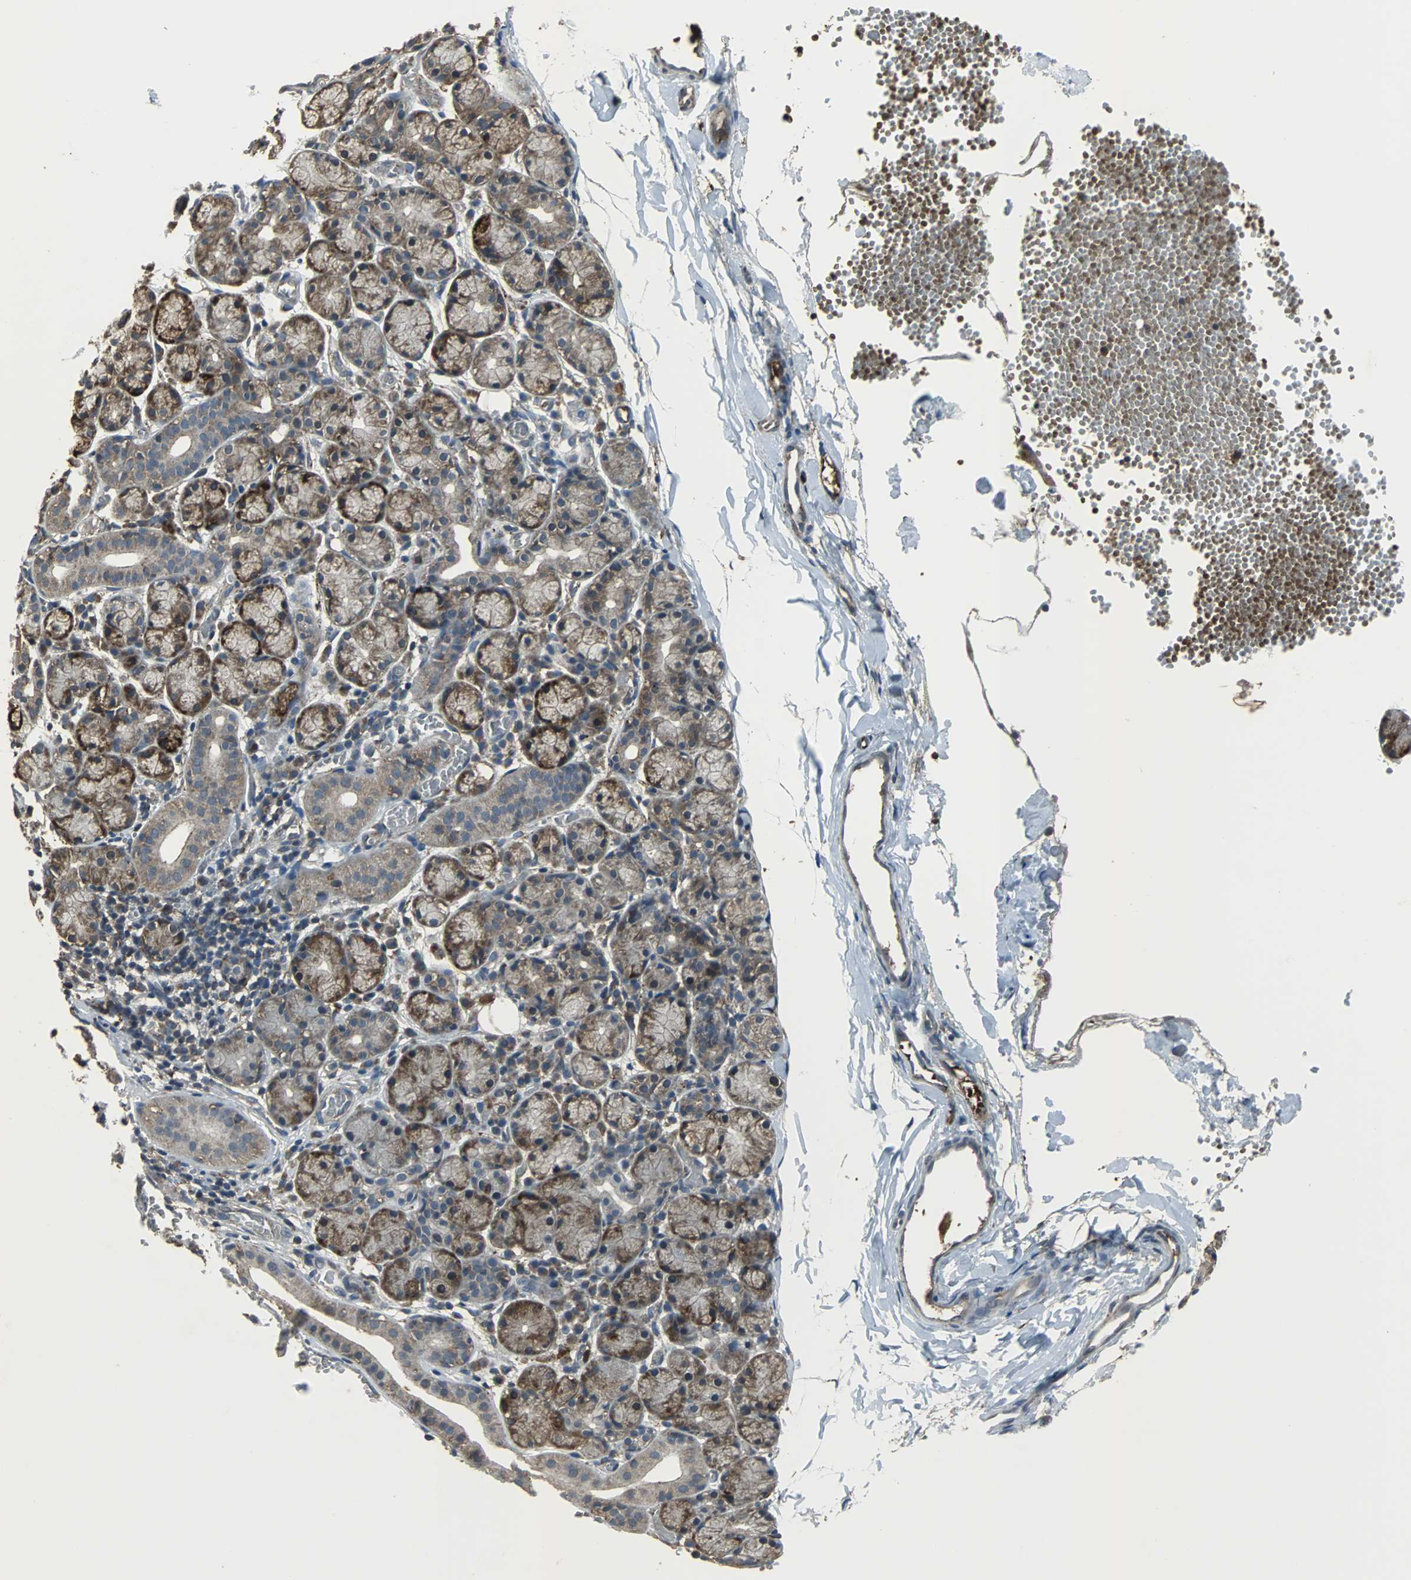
{"staining": {"intensity": "moderate", "quantity": ">75%", "location": "cytoplasmic/membranous"}, "tissue": "salivary gland", "cell_type": "Glandular cells", "image_type": "normal", "snomed": [{"axis": "morphology", "description": "Normal tissue, NOS"}, {"axis": "topography", "description": "Salivary gland"}], "caption": "Immunohistochemical staining of unremarkable human salivary gland displays medium levels of moderate cytoplasmic/membranous staining in approximately >75% of glandular cells.", "gene": "SOS1", "patient": {"sex": "female", "age": 24}}